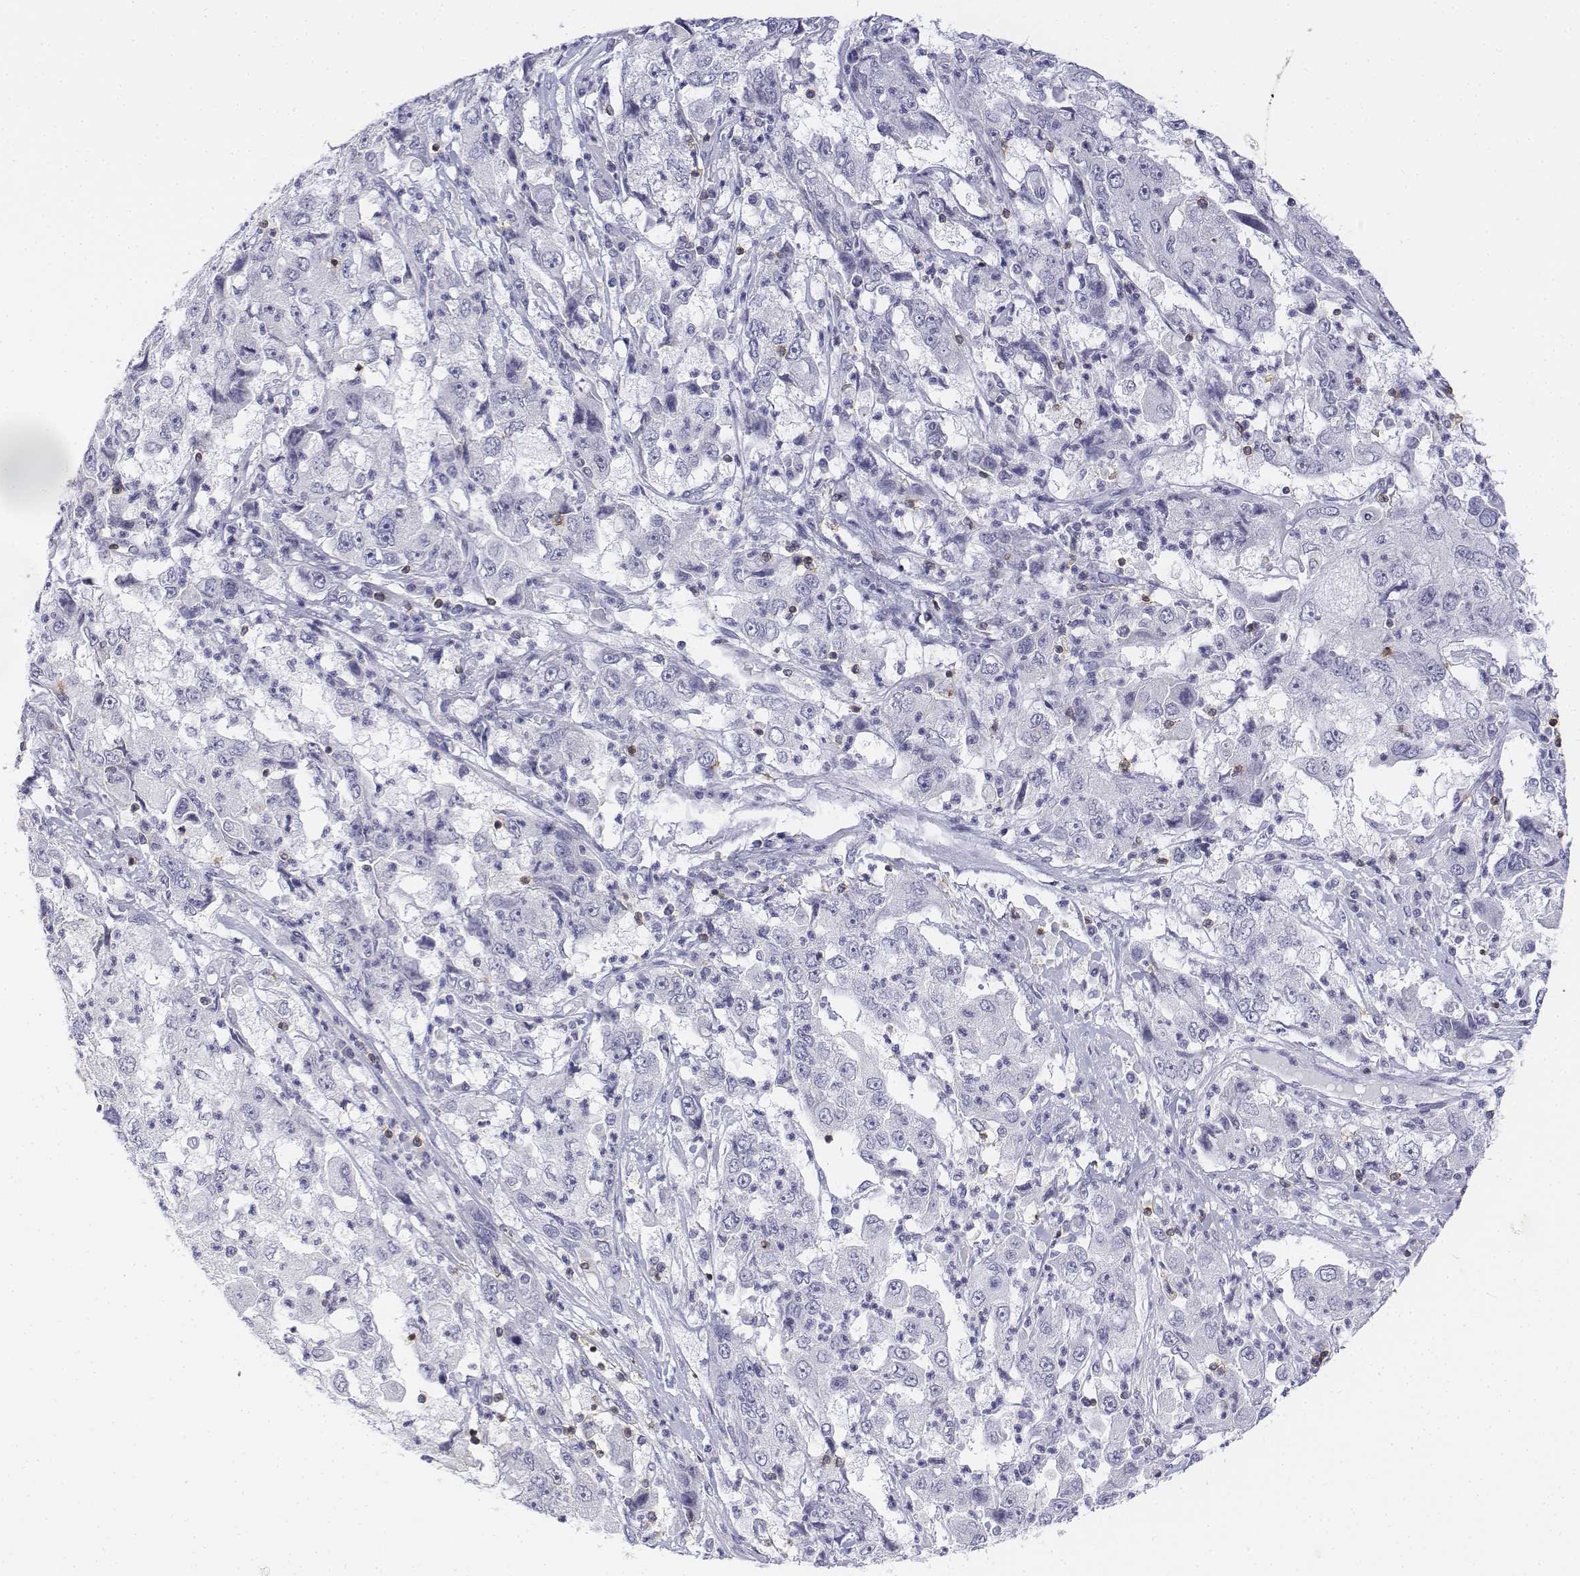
{"staining": {"intensity": "negative", "quantity": "none", "location": "none"}, "tissue": "cervical cancer", "cell_type": "Tumor cells", "image_type": "cancer", "snomed": [{"axis": "morphology", "description": "Squamous cell carcinoma, NOS"}, {"axis": "topography", "description": "Cervix"}], "caption": "Immunohistochemistry micrograph of cervical cancer (squamous cell carcinoma) stained for a protein (brown), which shows no expression in tumor cells.", "gene": "CD3E", "patient": {"sex": "female", "age": 36}}